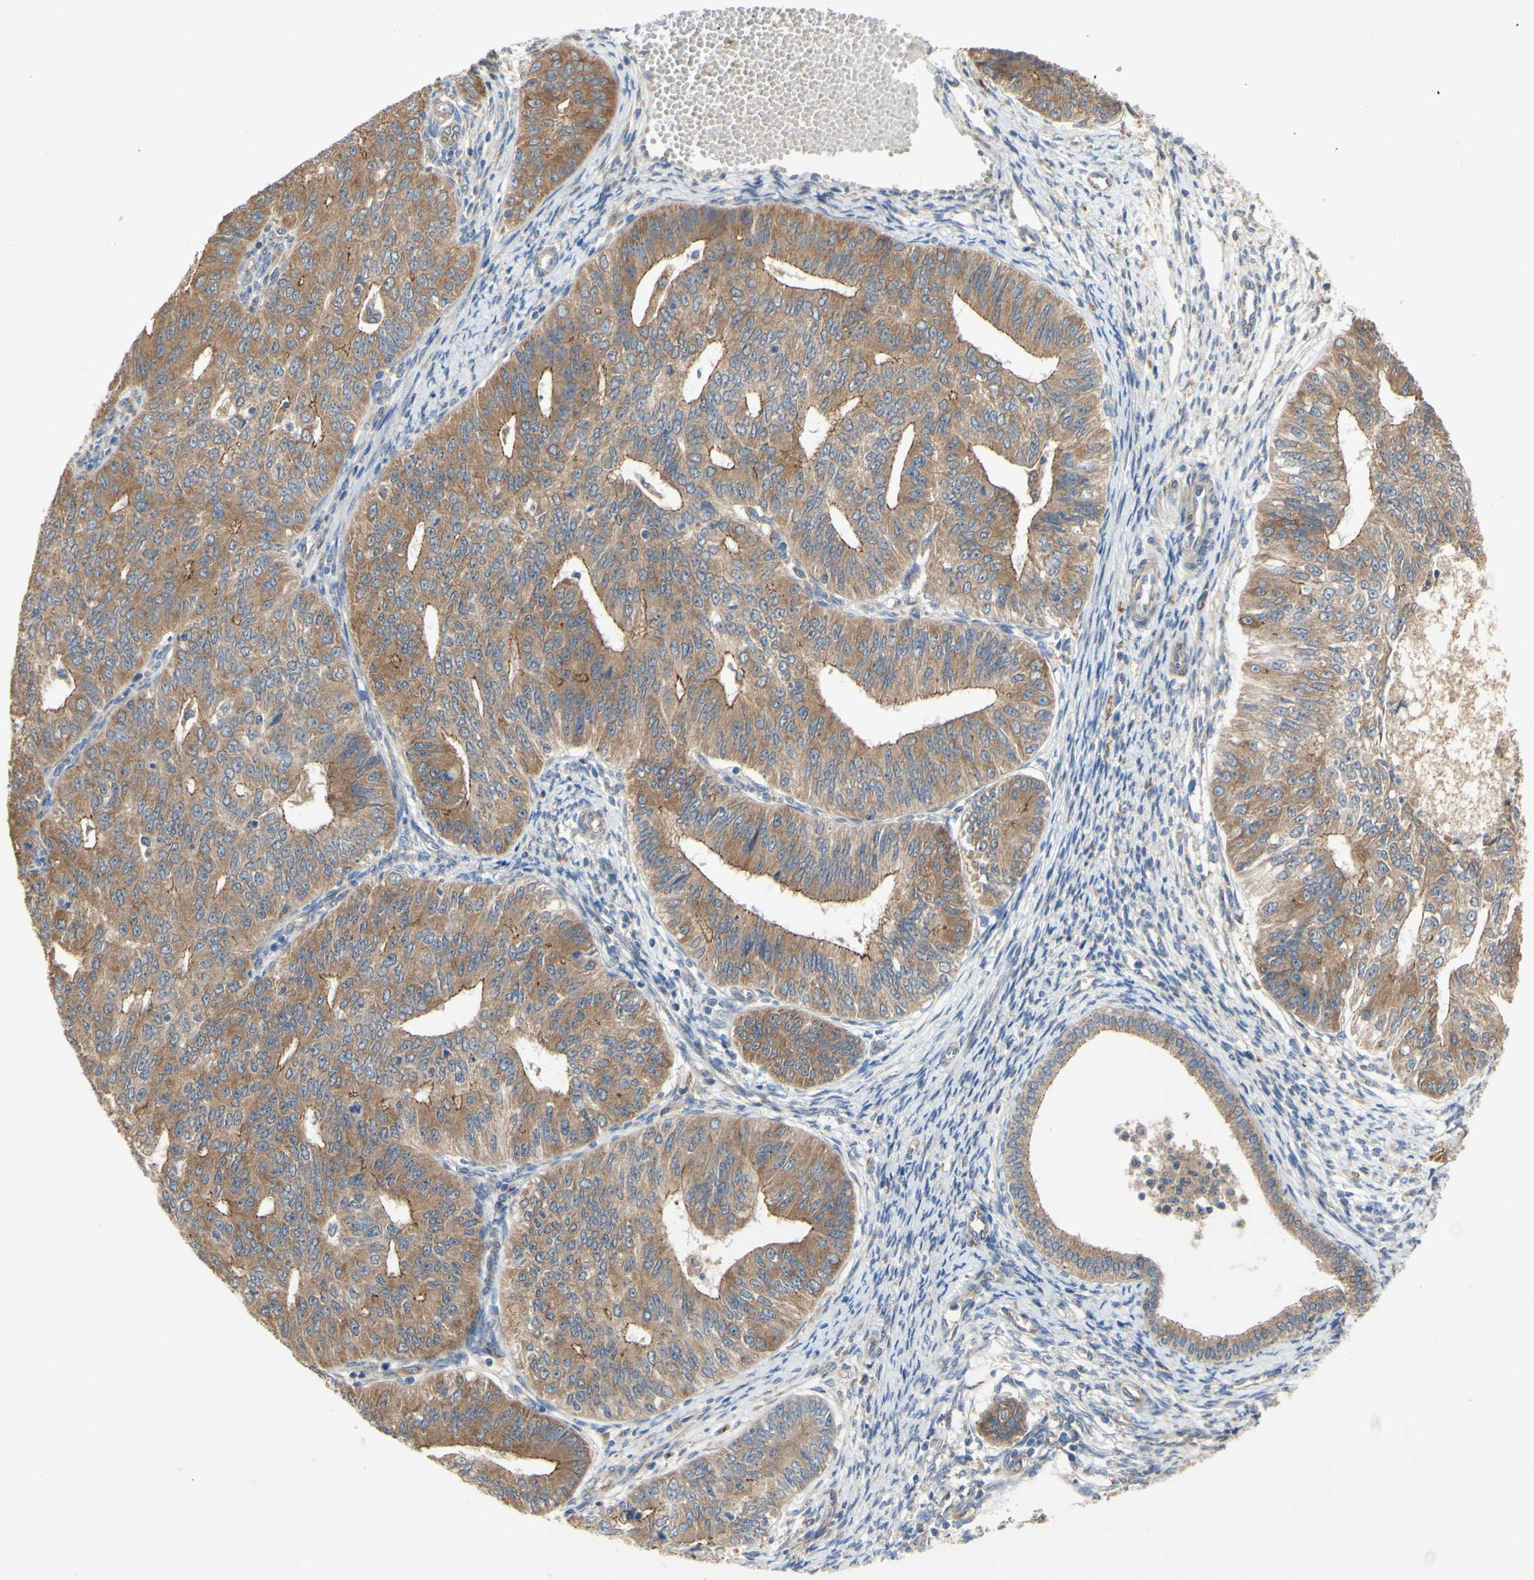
{"staining": {"intensity": "moderate", "quantity": ">75%", "location": "cytoplasmic/membranous"}, "tissue": "endometrial cancer", "cell_type": "Tumor cells", "image_type": "cancer", "snomed": [{"axis": "morphology", "description": "Adenocarcinoma, NOS"}, {"axis": "topography", "description": "Endometrium"}], "caption": "Tumor cells demonstrate medium levels of moderate cytoplasmic/membranous staining in approximately >75% of cells in human endometrial cancer (adenocarcinoma).", "gene": "PDGFB", "patient": {"sex": "female", "age": 32}}